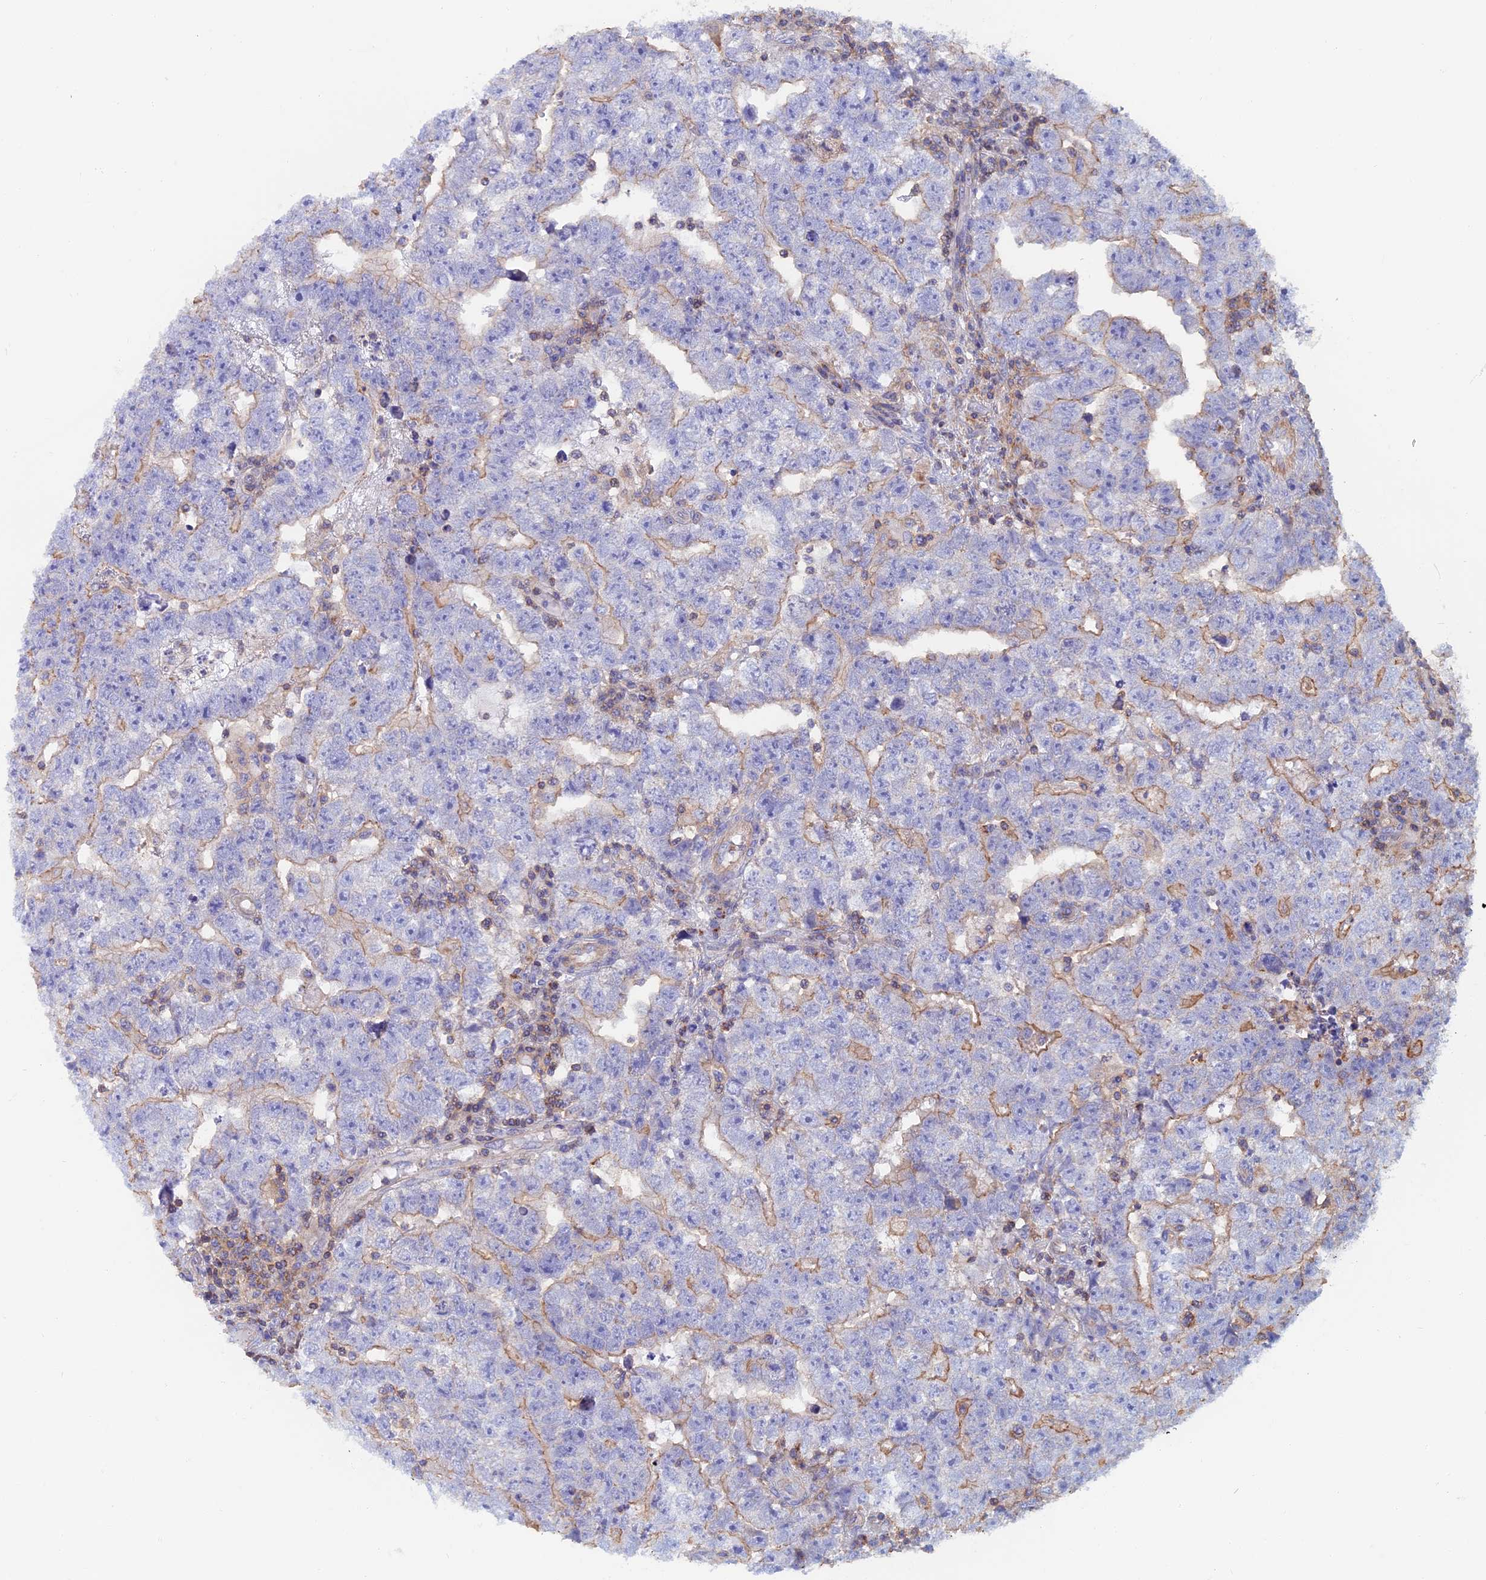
{"staining": {"intensity": "weak", "quantity": "25%-75%", "location": "cytoplasmic/membranous"}, "tissue": "testis cancer", "cell_type": "Tumor cells", "image_type": "cancer", "snomed": [{"axis": "morphology", "description": "Carcinoma, Embryonal, NOS"}, {"axis": "topography", "description": "Testis"}], "caption": "A brown stain shows weak cytoplasmic/membranous staining of a protein in testis embryonal carcinoma tumor cells.", "gene": "HSD17B8", "patient": {"sex": "male", "age": 25}}